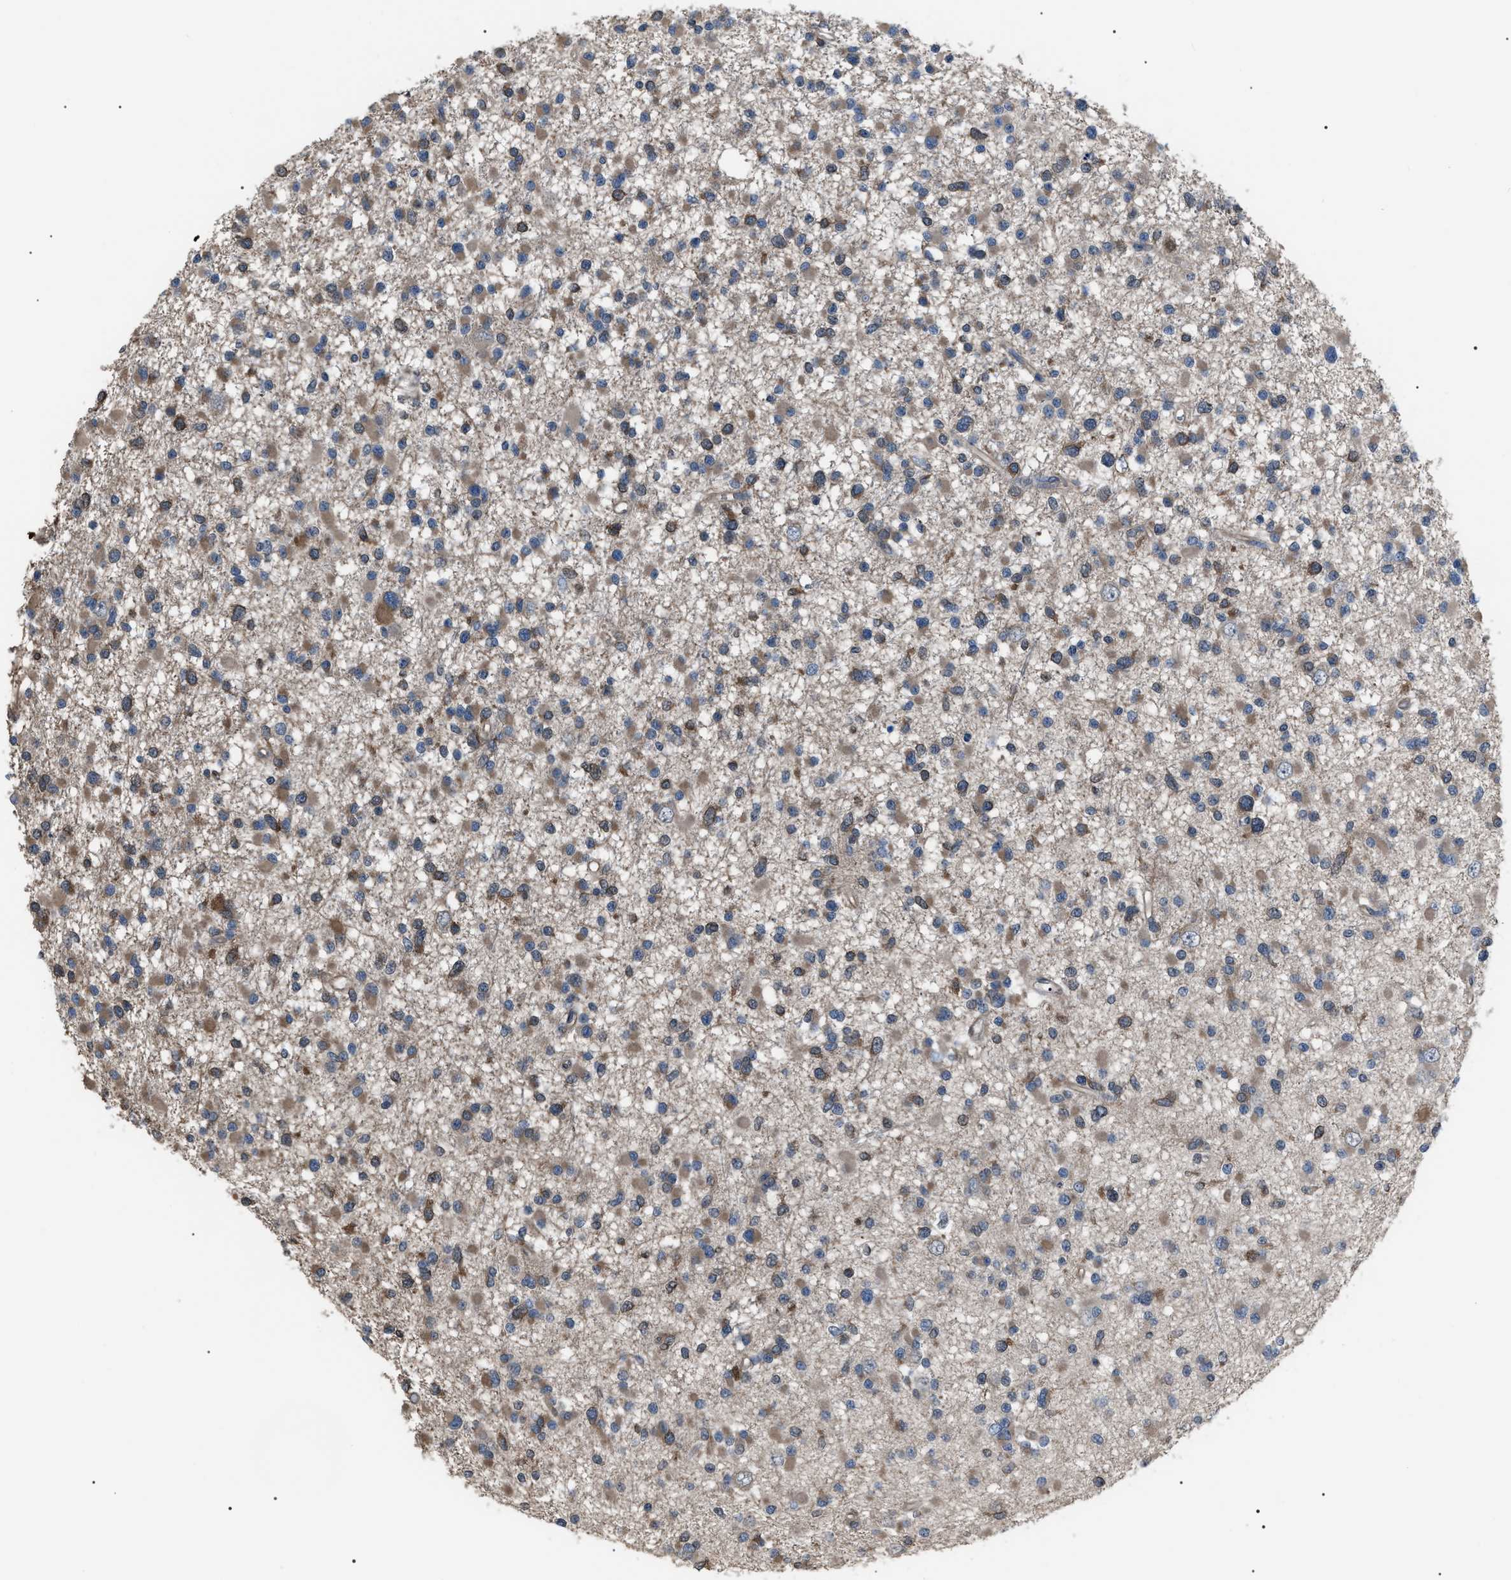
{"staining": {"intensity": "weak", "quantity": ">75%", "location": "cytoplasmic/membranous"}, "tissue": "glioma", "cell_type": "Tumor cells", "image_type": "cancer", "snomed": [{"axis": "morphology", "description": "Glioma, malignant, Low grade"}, {"axis": "topography", "description": "Brain"}], "caption": "Glioma stained with a brown dye demonstrates weak cytoplasmic/membranous positive staining in approximately >75% of tumor cells.", "gene": "PDCD5", "patient": {"sex": "female", "age": 22}}